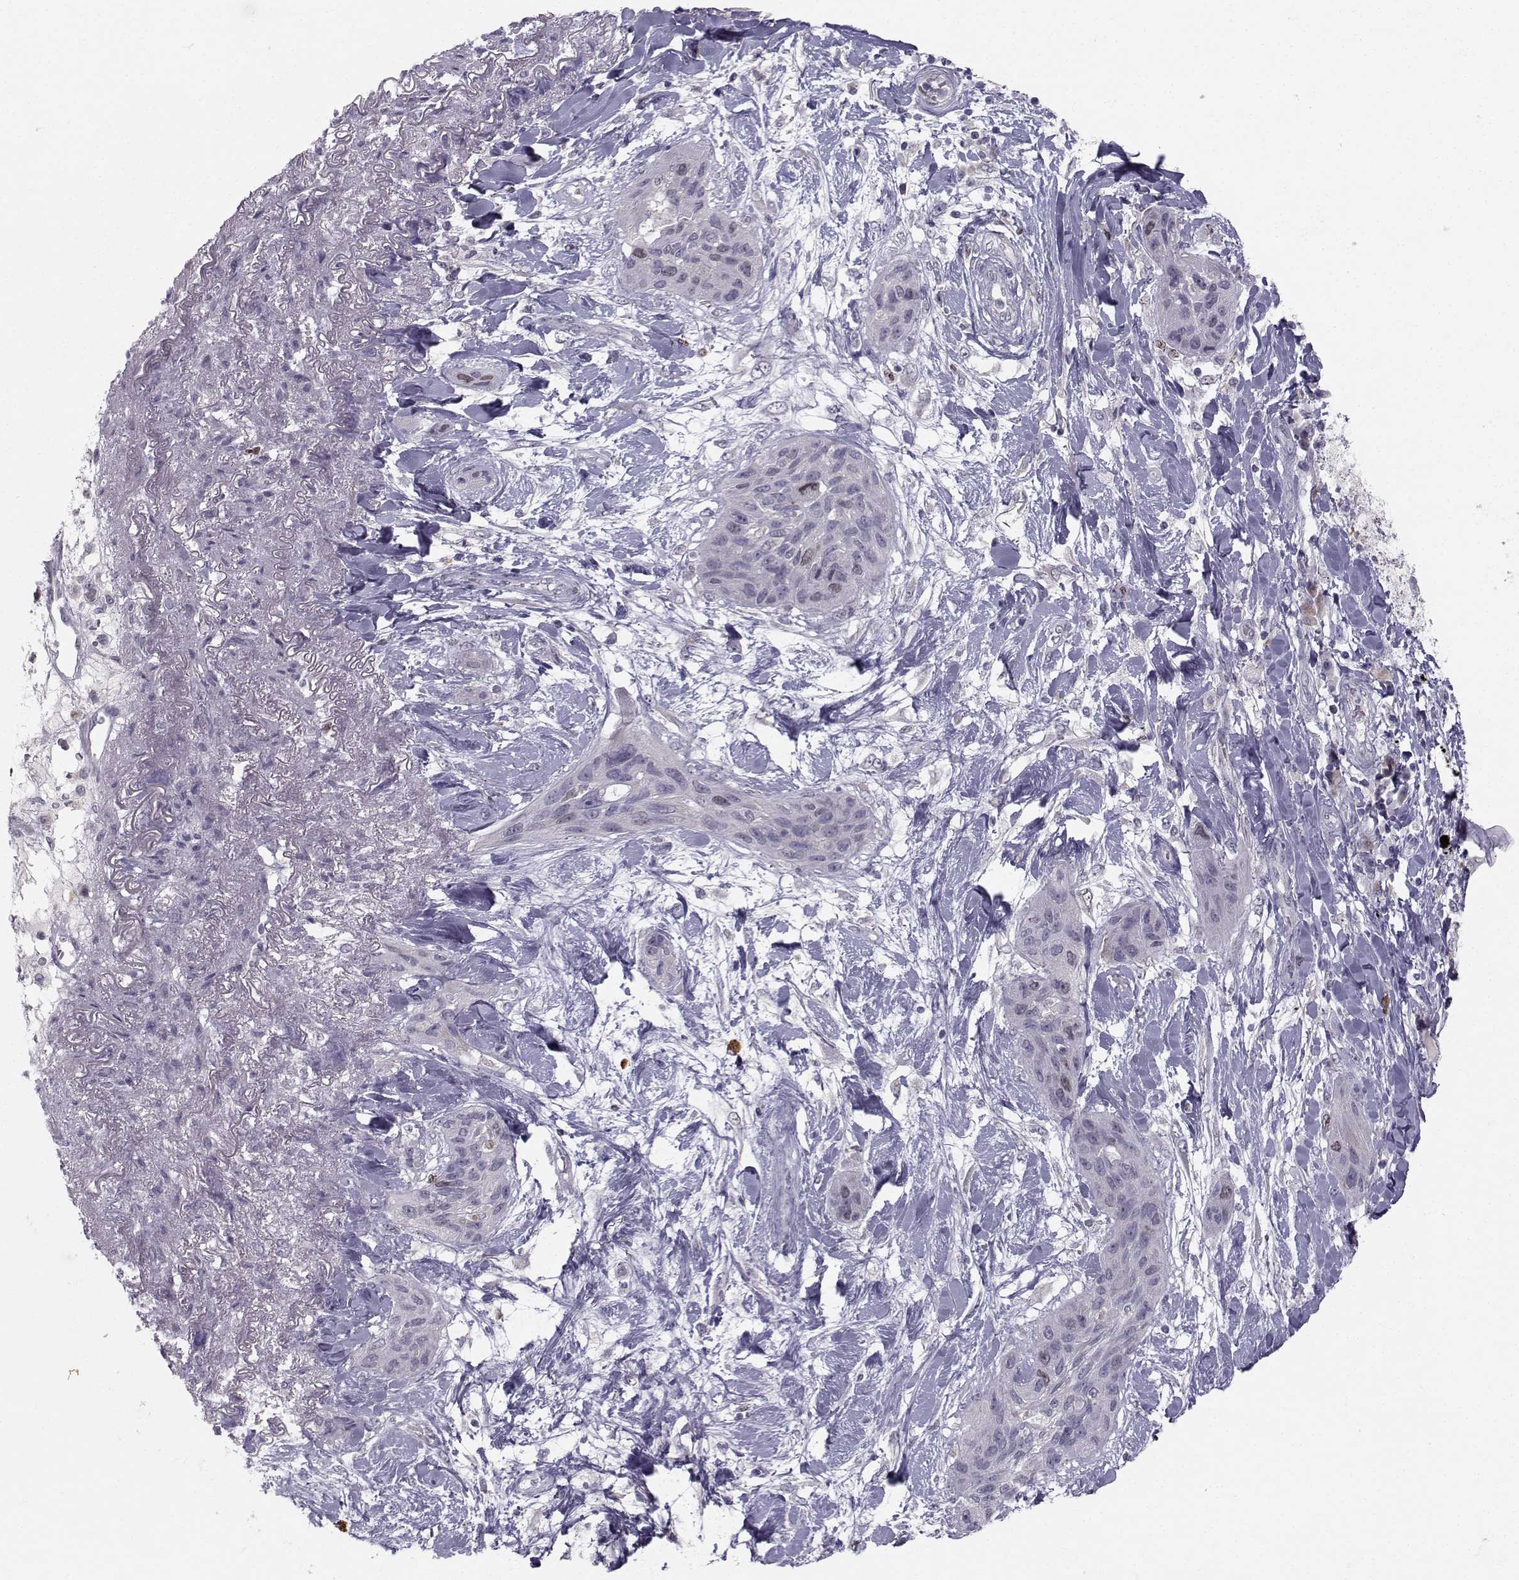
{"staining": {"intensity": "negative", "quantity": "none", "location": "none"}, "tissue": "lung cancer", "cell_type": "Tumor cells", "image_type": "cancer", "snomed": [{"axis": "morphology", "description": "Squamous cell carcinoma, NOS"}, {"axis": "topography", "description": "Lung"}], "caption": "A high-resolution histopathology image shows IHC staining of squamous cell carcinoma (lung), which exhibits no significant expression in tumor cells.", "gene": "LRP8", "patient": {"sex": "female", "age": 70}}